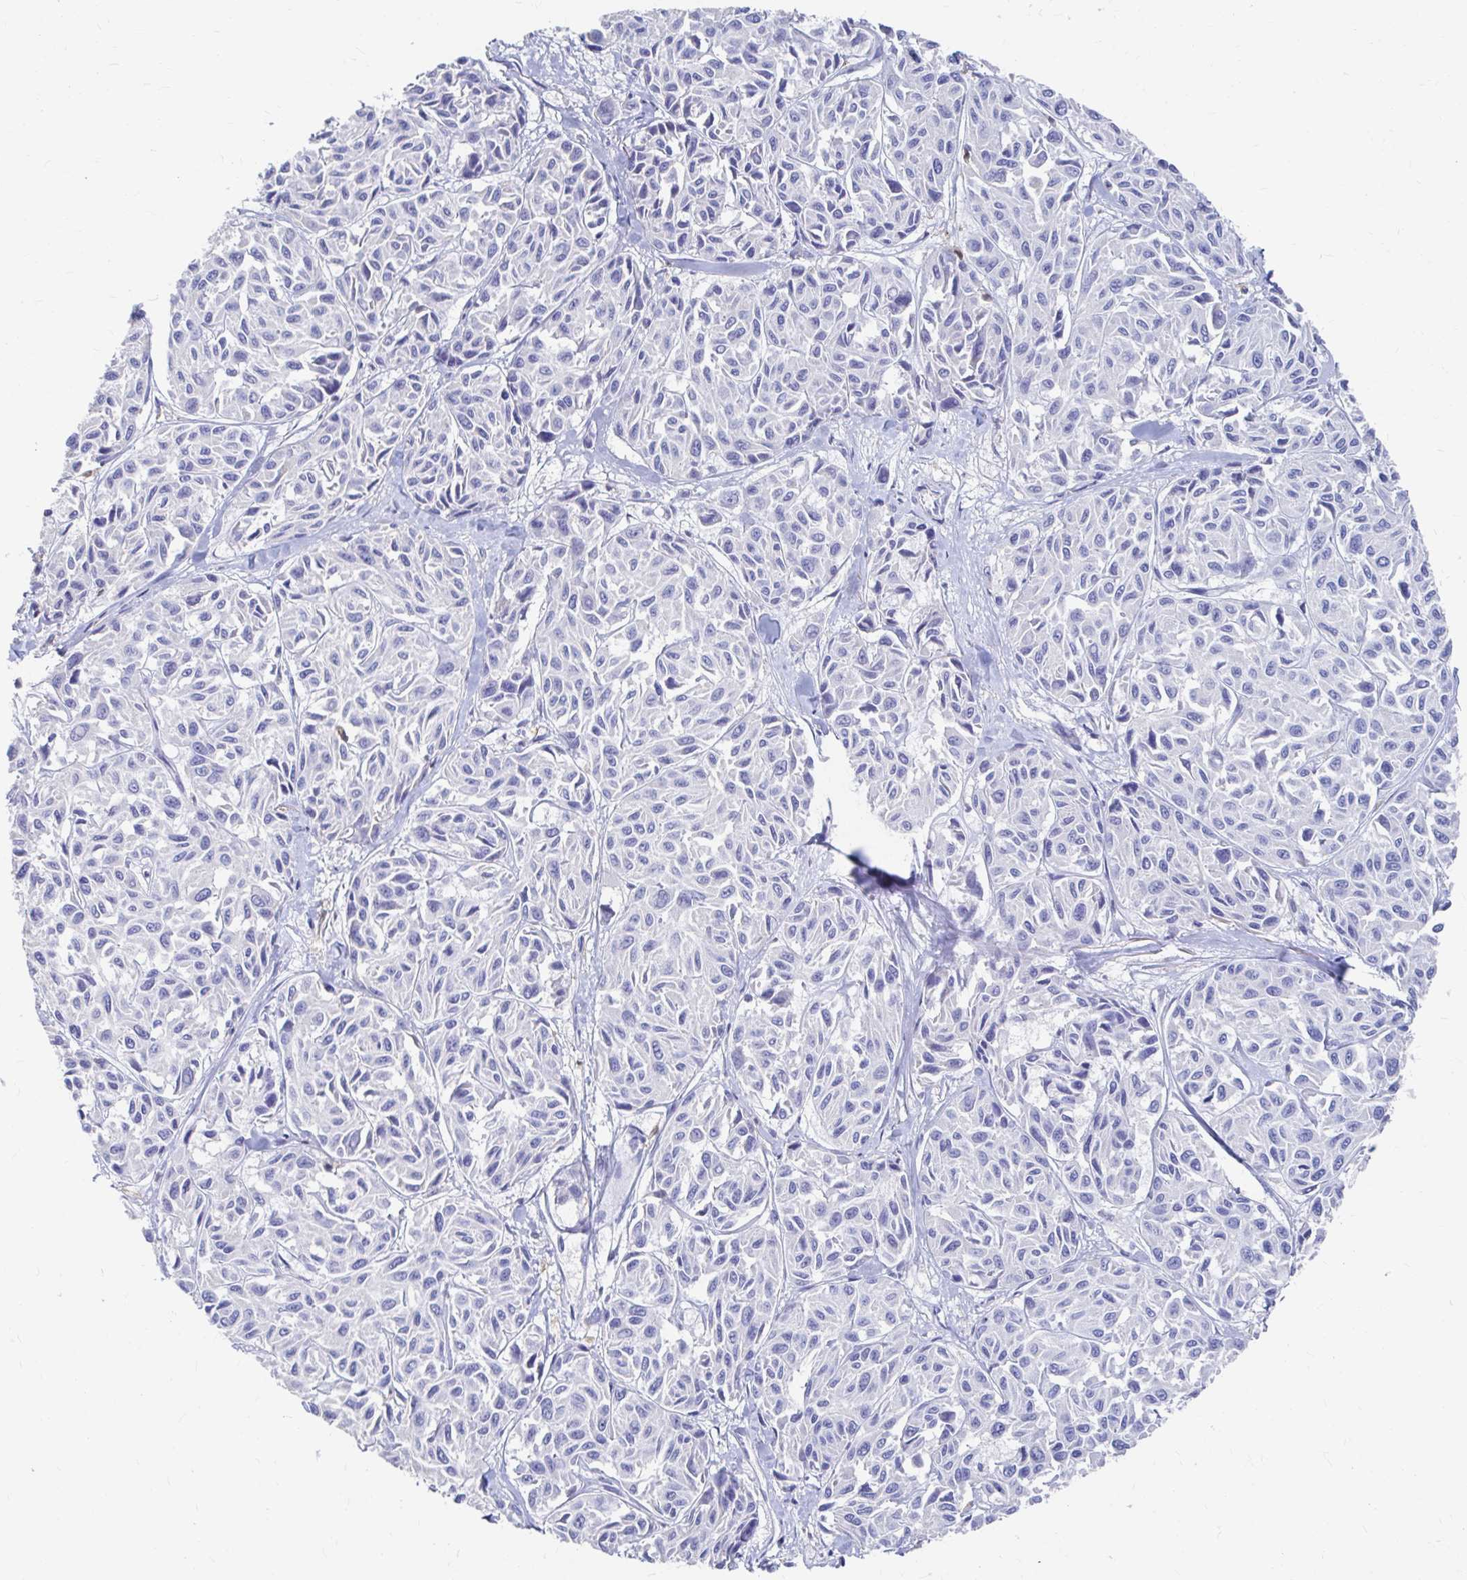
{"staining": {"intensity": "negative", "quantity": "none", "location": "none"}, "tissue": "melanoma", "cell_type": "Tumor cells", "image_type": "cancer", "snomed": [{"axis": "morphology", "description": "Malignant melanoma, NOS"}, {"axis": "topography", "description": "Skin"}], "caption": "DAB immunohistochemical staining of malignant melanoma exhibits no significant staining in tumor cells. The staining was performed using DAB (3,3'-diaminobenzidine) to visualize the protein expression in brown, while the nuclei were stained in blue with hematoxylin (Magnification: 20x).", "gene": "LAMC3", "patient": {"sex": "female", "age": 66}}